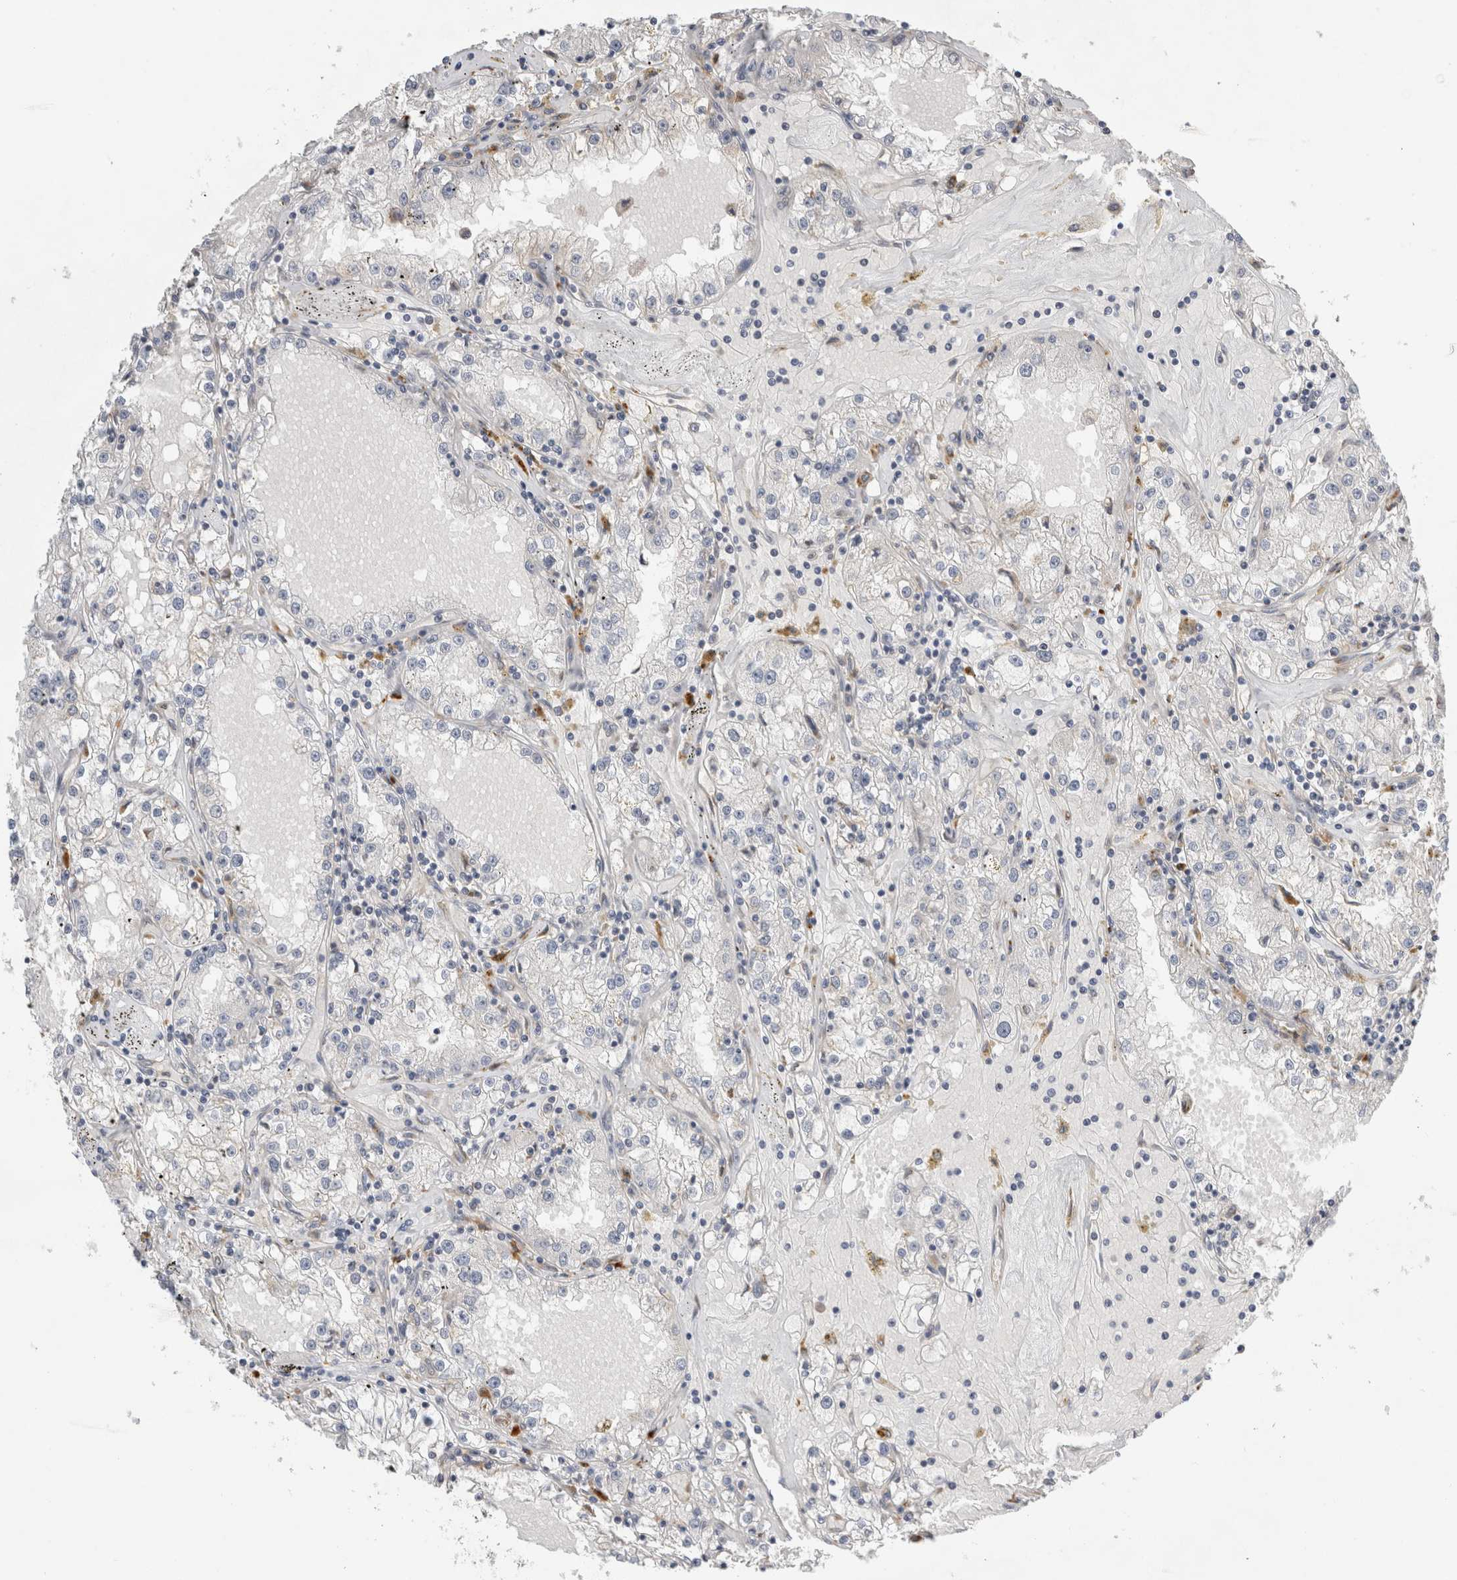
{"staining": {"intensity": "negative", "quantity": "none", "location": "none"}, "tissue": "renal cancer", "cell_type": "Tumor cells", "image_type": "cancer", "snomed": [{"axis": "morphology", "description": "Adenocarcinoma, NOS"}, {"axis": "topography", "description": "Kidney"}], "caption": "Micrograph shows no significant protein staining in tumor cells of adenocarcinoma (renal).", "gene": "RPN2", "patient": {"sex": "male", "age": 56}}